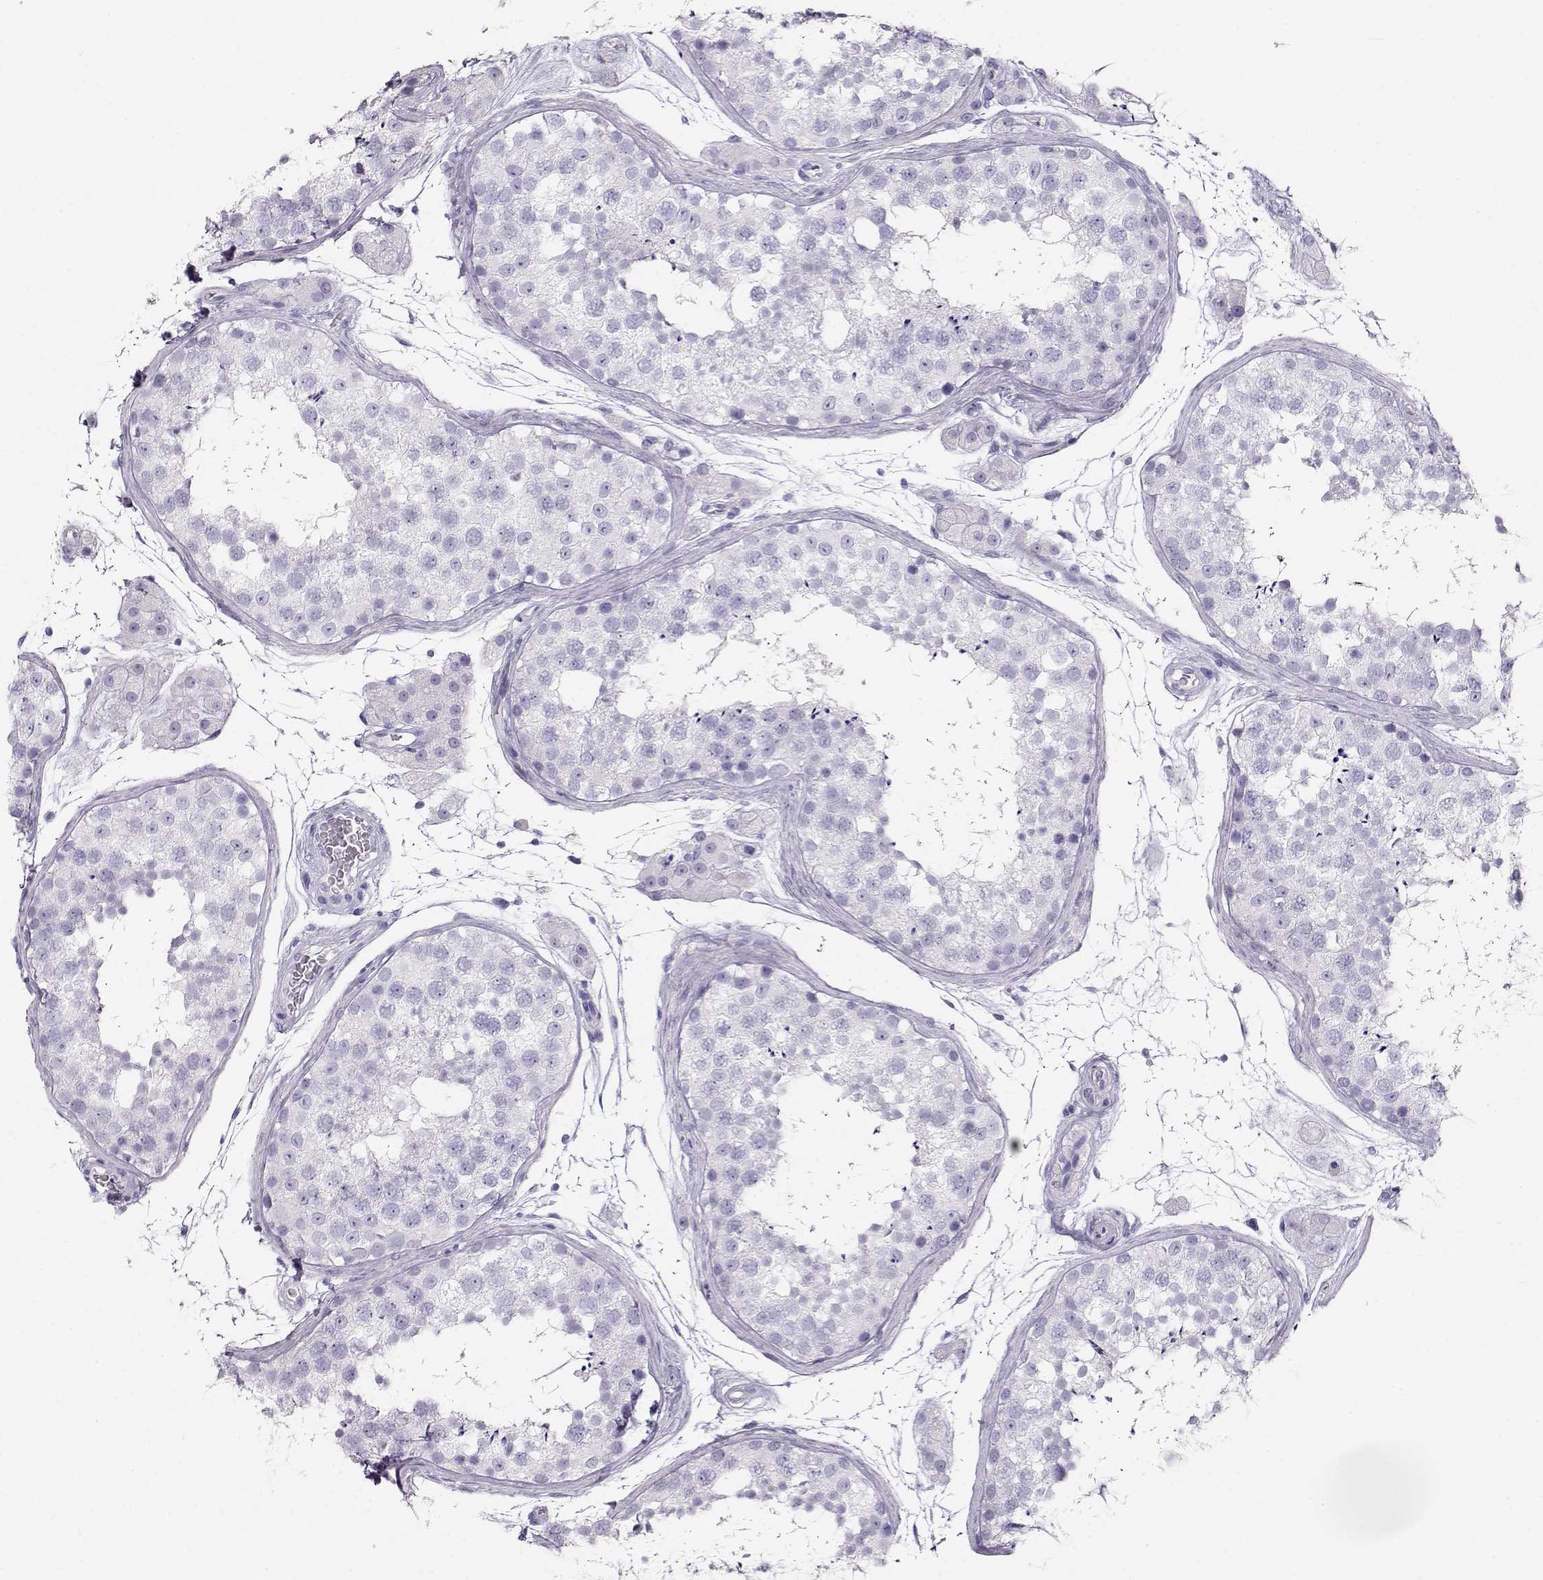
{"staining": {"intensity": "negative", "quantity": "none", "location": "none"}, "tissue": "testis", "cell_type": "Cells in seminiferous ducts", "image_type": "normal", "snomed": [{"axis": "morphology", "description": "Normal tissue, NOS"}, {"axis": "topography", "description": "Testis"}], "caption": "This image is of benign testis stained with immunohistochemistry (IHC) to label a protein in brown with the nuclei are counter-stained blue. There is no staining in cells in seminiferous ducts. Brightfield microscopy of immunohistochemistry (IHC) stained with DAB (brown) and hematoxylin (blue), captured at high magnification.", "gene": "ACTN2", "patient": {"sex": "male", "age": 41}}